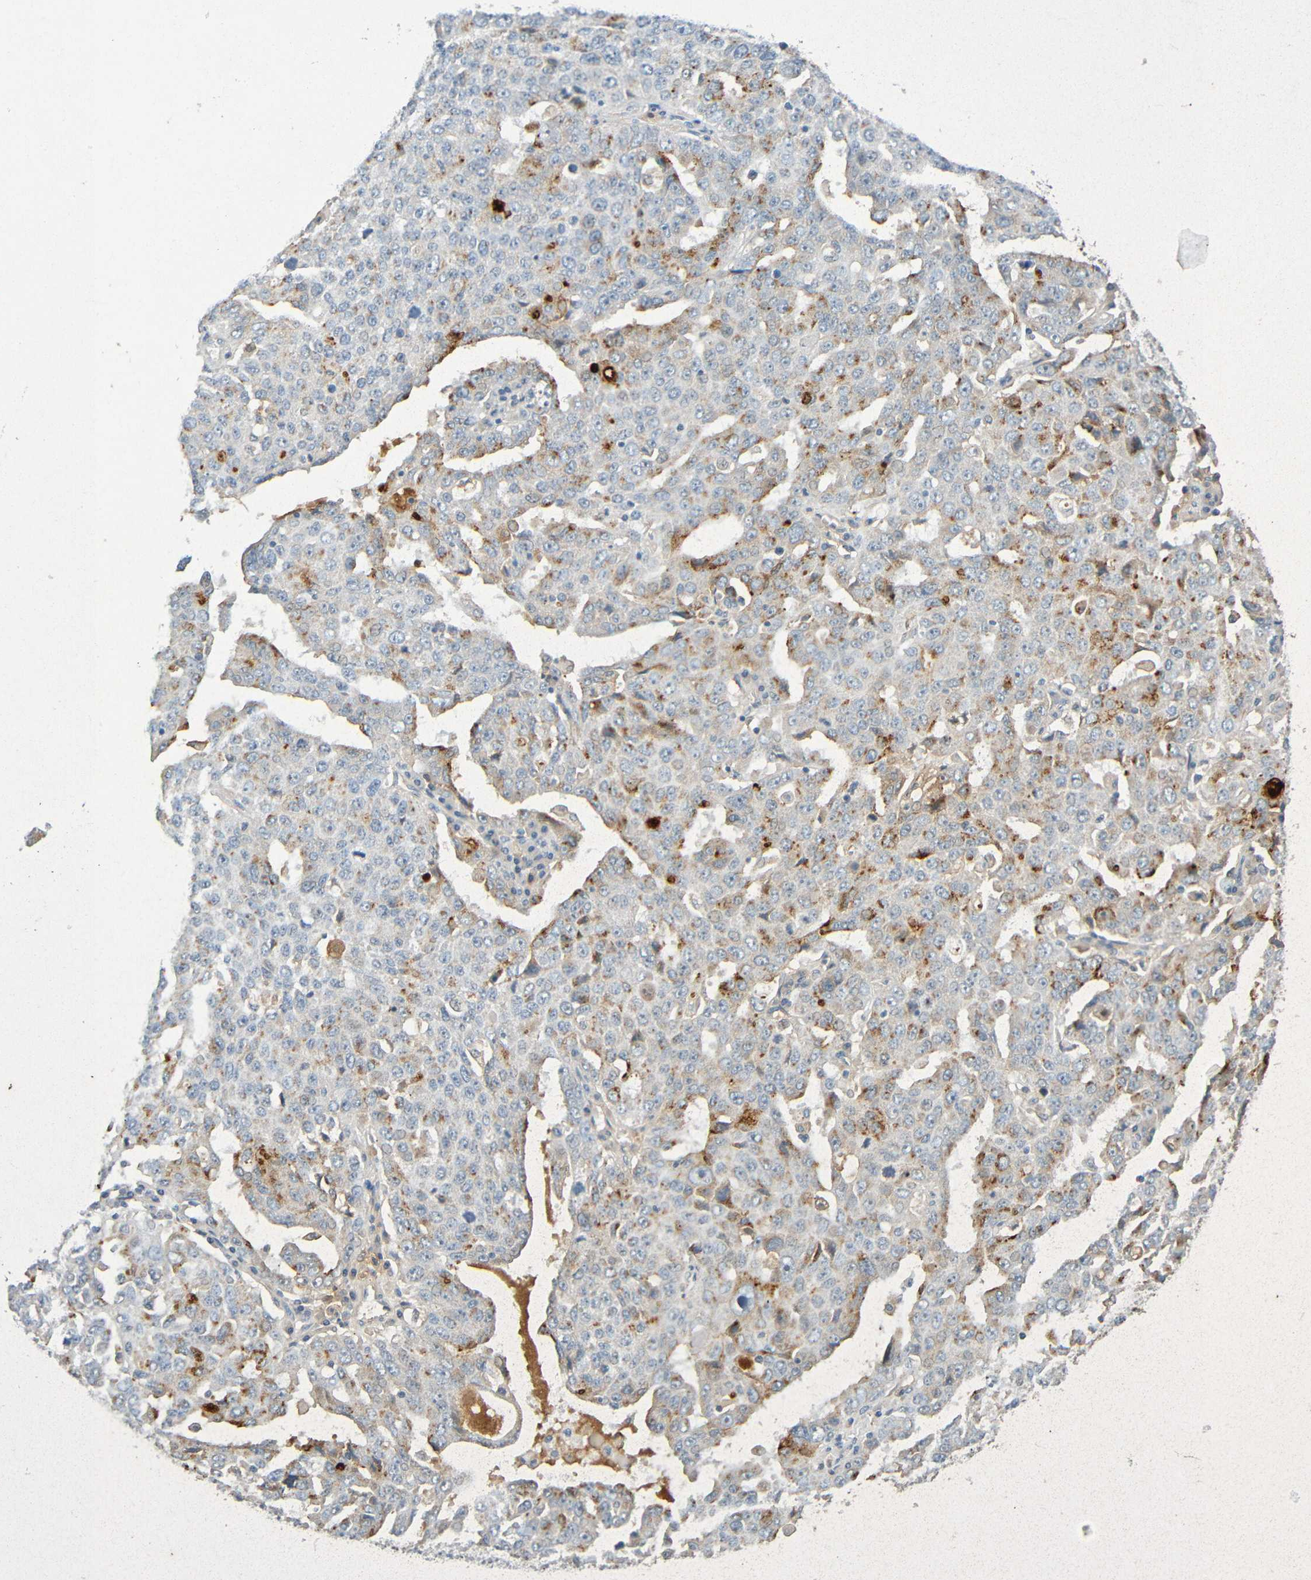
{"staining": {"intensity": "moderate", "quantity": "<25%", "location": "cytoplasmic/membranous"}, "tissue": "ovarian cancer", "cell_type": "Tumor cells", "image_type": "cancer", "snomed": [{"axis": "morphology", "description": "Carcinoma, endometroid"}, {"axis": "topography", "description": "Ovary"}], "caption": "IHC of human endometroid carcinoma (ovarian) demonstrates low levels of moderate cytoplasmic/membranous staining in about <25% of tumor cells.", "gene": "IL10", "patient": {"sex": "female", "age": 62}}